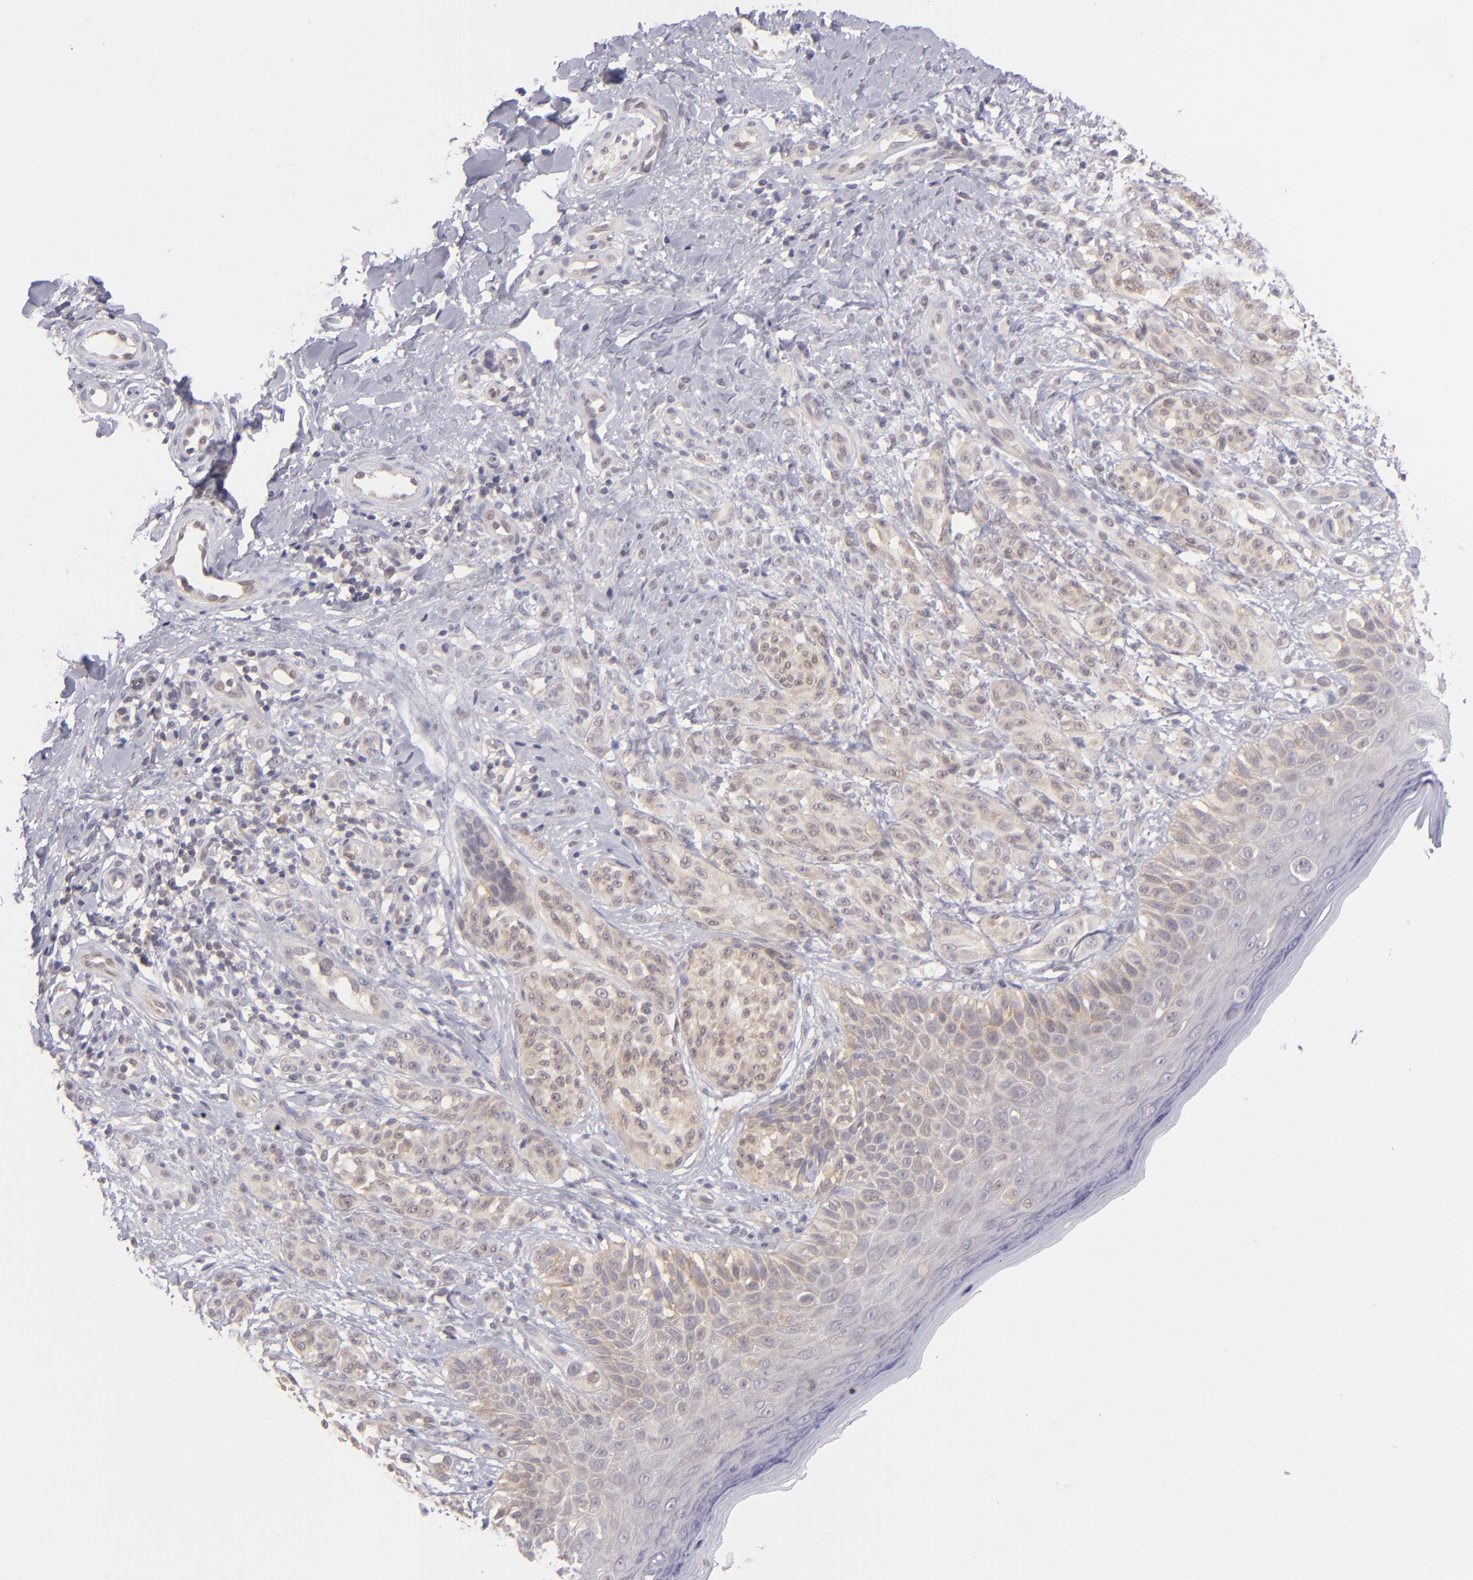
{"staining": {"intensity": "weak", "quantity": "25%-75%", "location": "cytoplasmic/membranous"}, "tissue": "melanoma", "cell_type": "Tumor cells", "image_type": "cancer", "snomed": [{"axis": "morphology", "description": "Malignant melanoma, NOS"}, {"axis": "topography", "description": "Skin"}], "caption": "Immunohistochemical staining of human malignant melanoma shows weak cytoplasmic/membranous protein positivity in about 25%-75% of tumor cells. The protein of interest is stained brown, and the nuclei are stained in blue (DAB (3,3'-diaminobenzidine) IHC with brightfield microscopy, high magnification).", "gene": "PTPN13", "patient": {"sex": "male", "age": 57}}